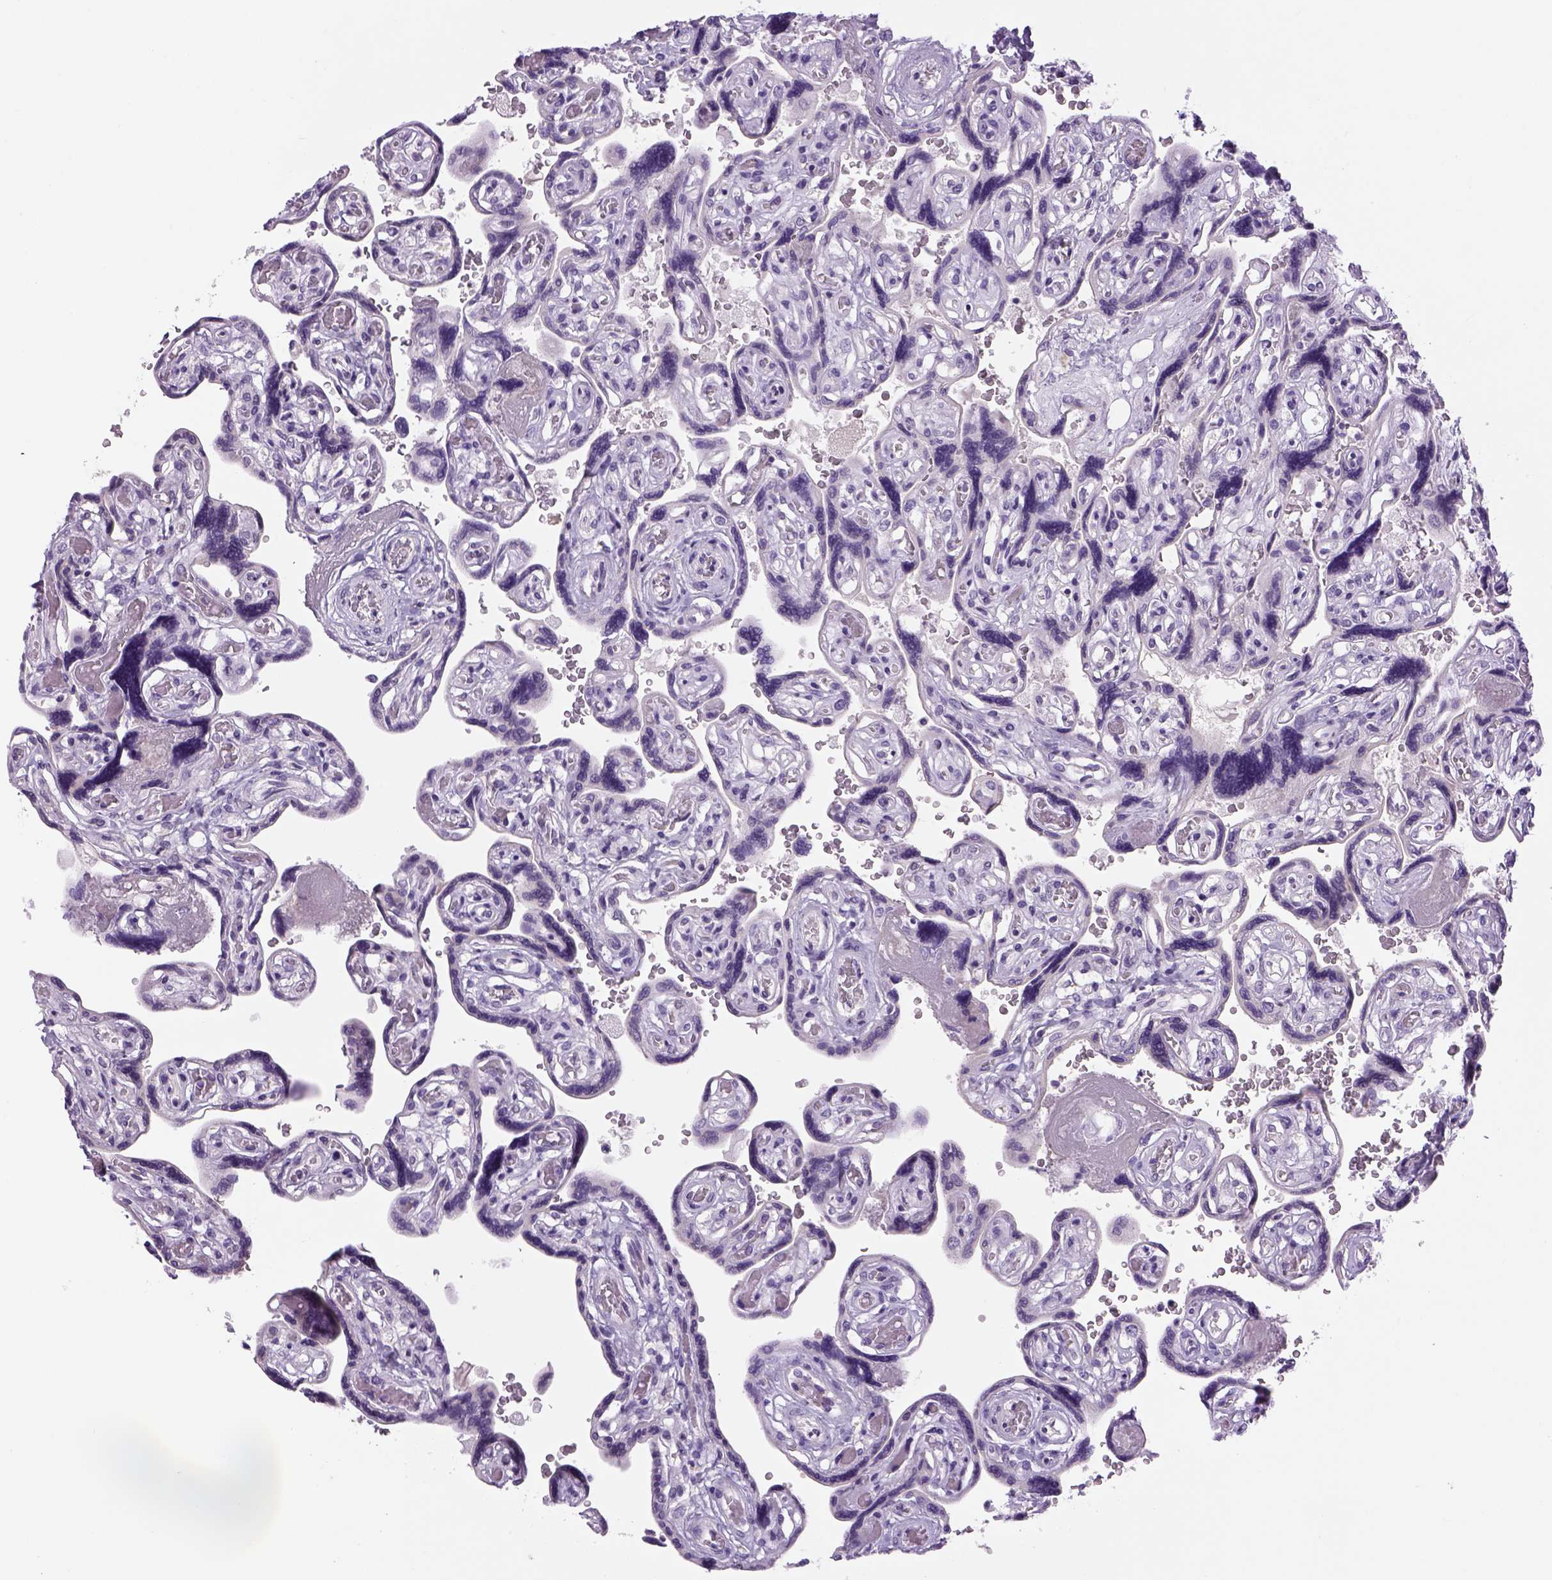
{"staining": {"intensity": "negative", "quantity": "none", "location": "none"}, "tissue": "placenta", "cell_type": "Decidual cells", "image_type": "normal", "snomed": [{"axis": "morphology", "description": "Normal tissue, NOS"}, {"axis": "topography", "description": "Placenta"}], "caption": "Human placenta stained for a protein using immunohistochemistry (IHC) demonstrates no staining in decidual cells.", "gene": "DBH", "patient": {"sex": "female", "age": 32}}